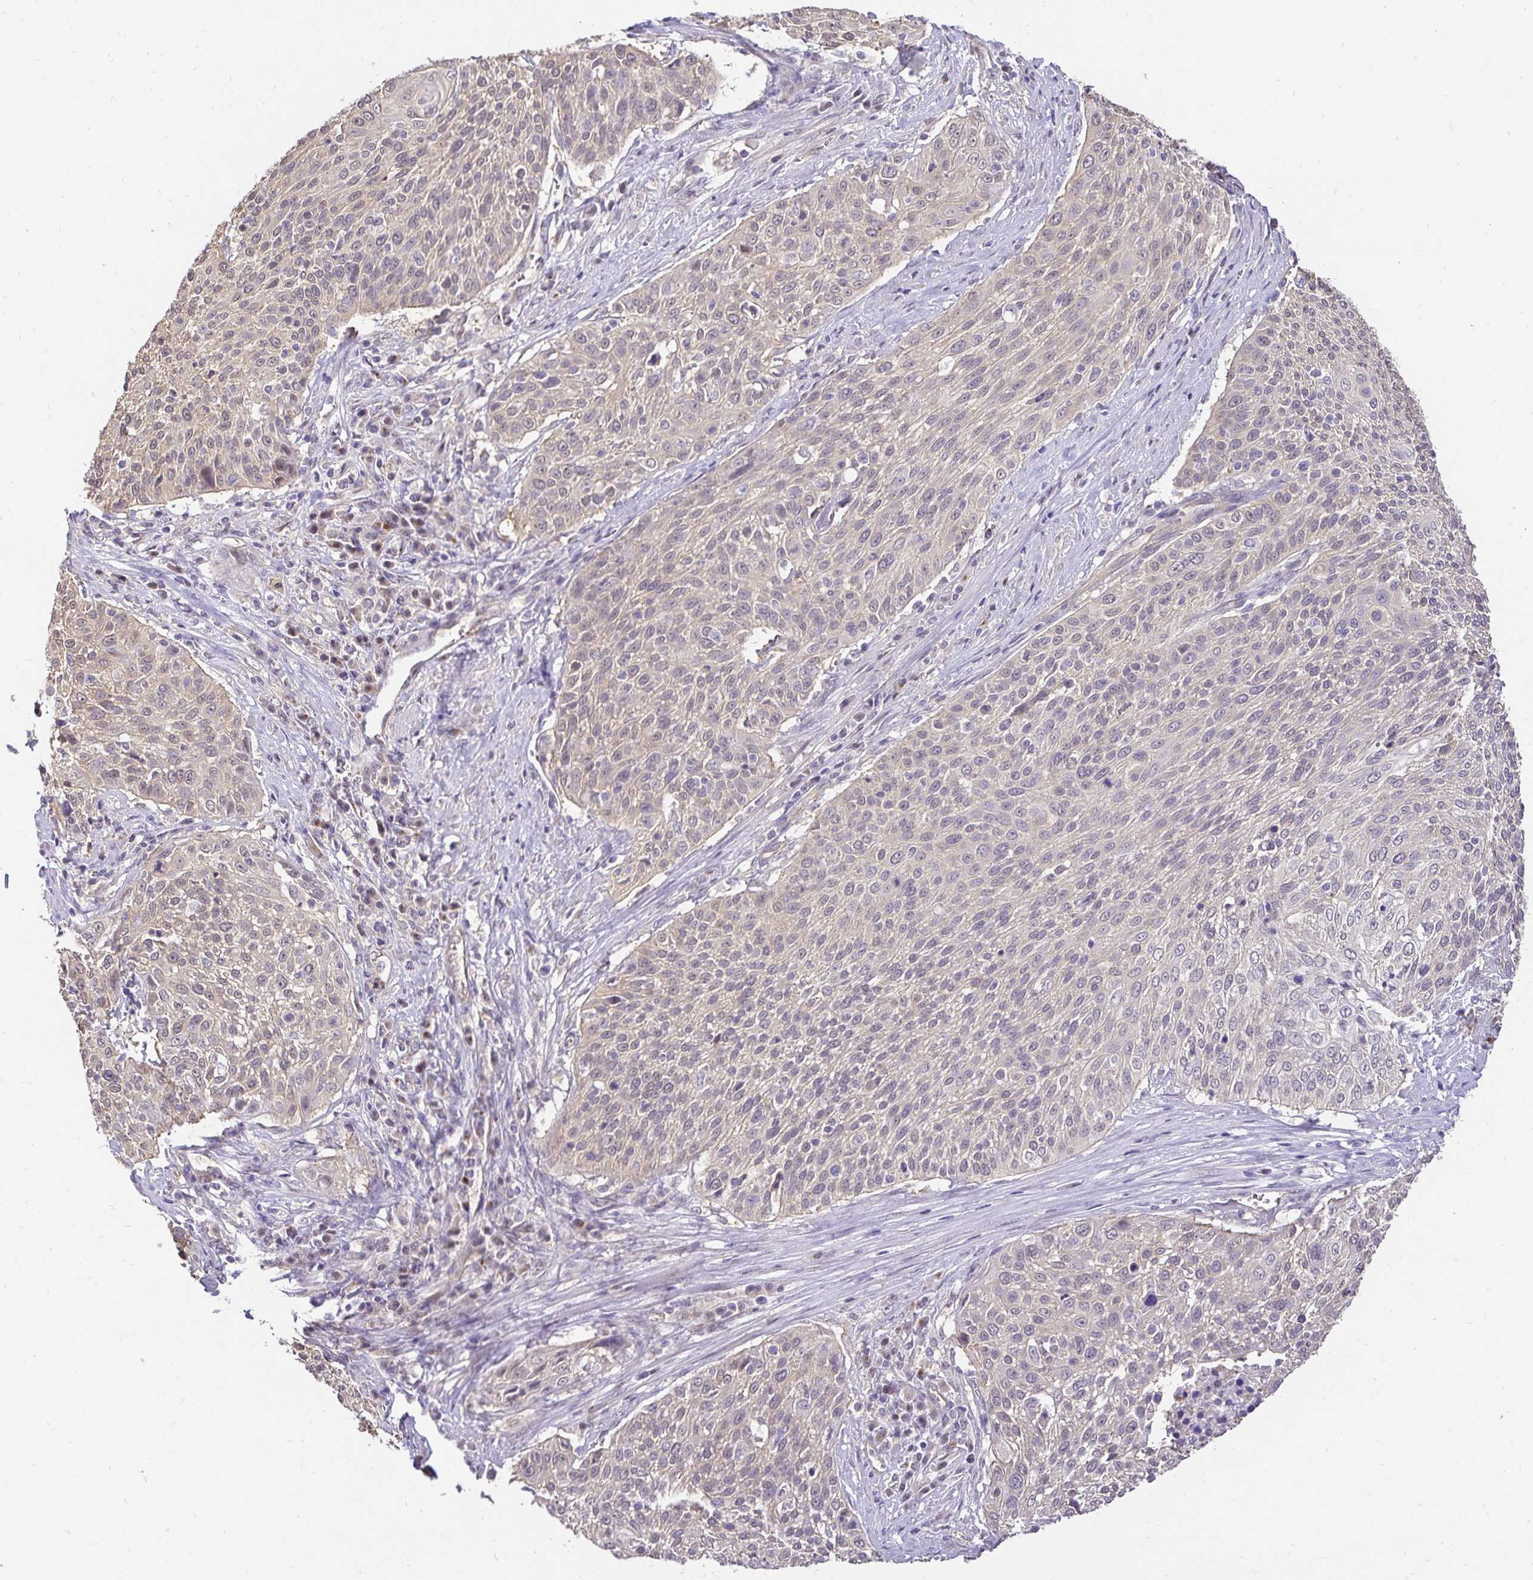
{"staining": {"intensity": "negative", "quantity": "none", "location": "none"}, "tissue": "cervical cancer", "cell_type": "Tumor cells", "image_type": "cancer", "snomed": [{"axis": "morphology", "description": "Squamous cell carcinoma, NOS"}, {"axis": "topography", "description": "Cervix"}], "caption": "This micrograph is of cervical squamous cell carcinoma stained with immunohistochemistry (IHC) to label a protein in brown with the nuclei are counter-stained blue. There is no expression in tumor cells.", "gene": "SLC9A1", "patient": {"sex": "female", "age": 31}}